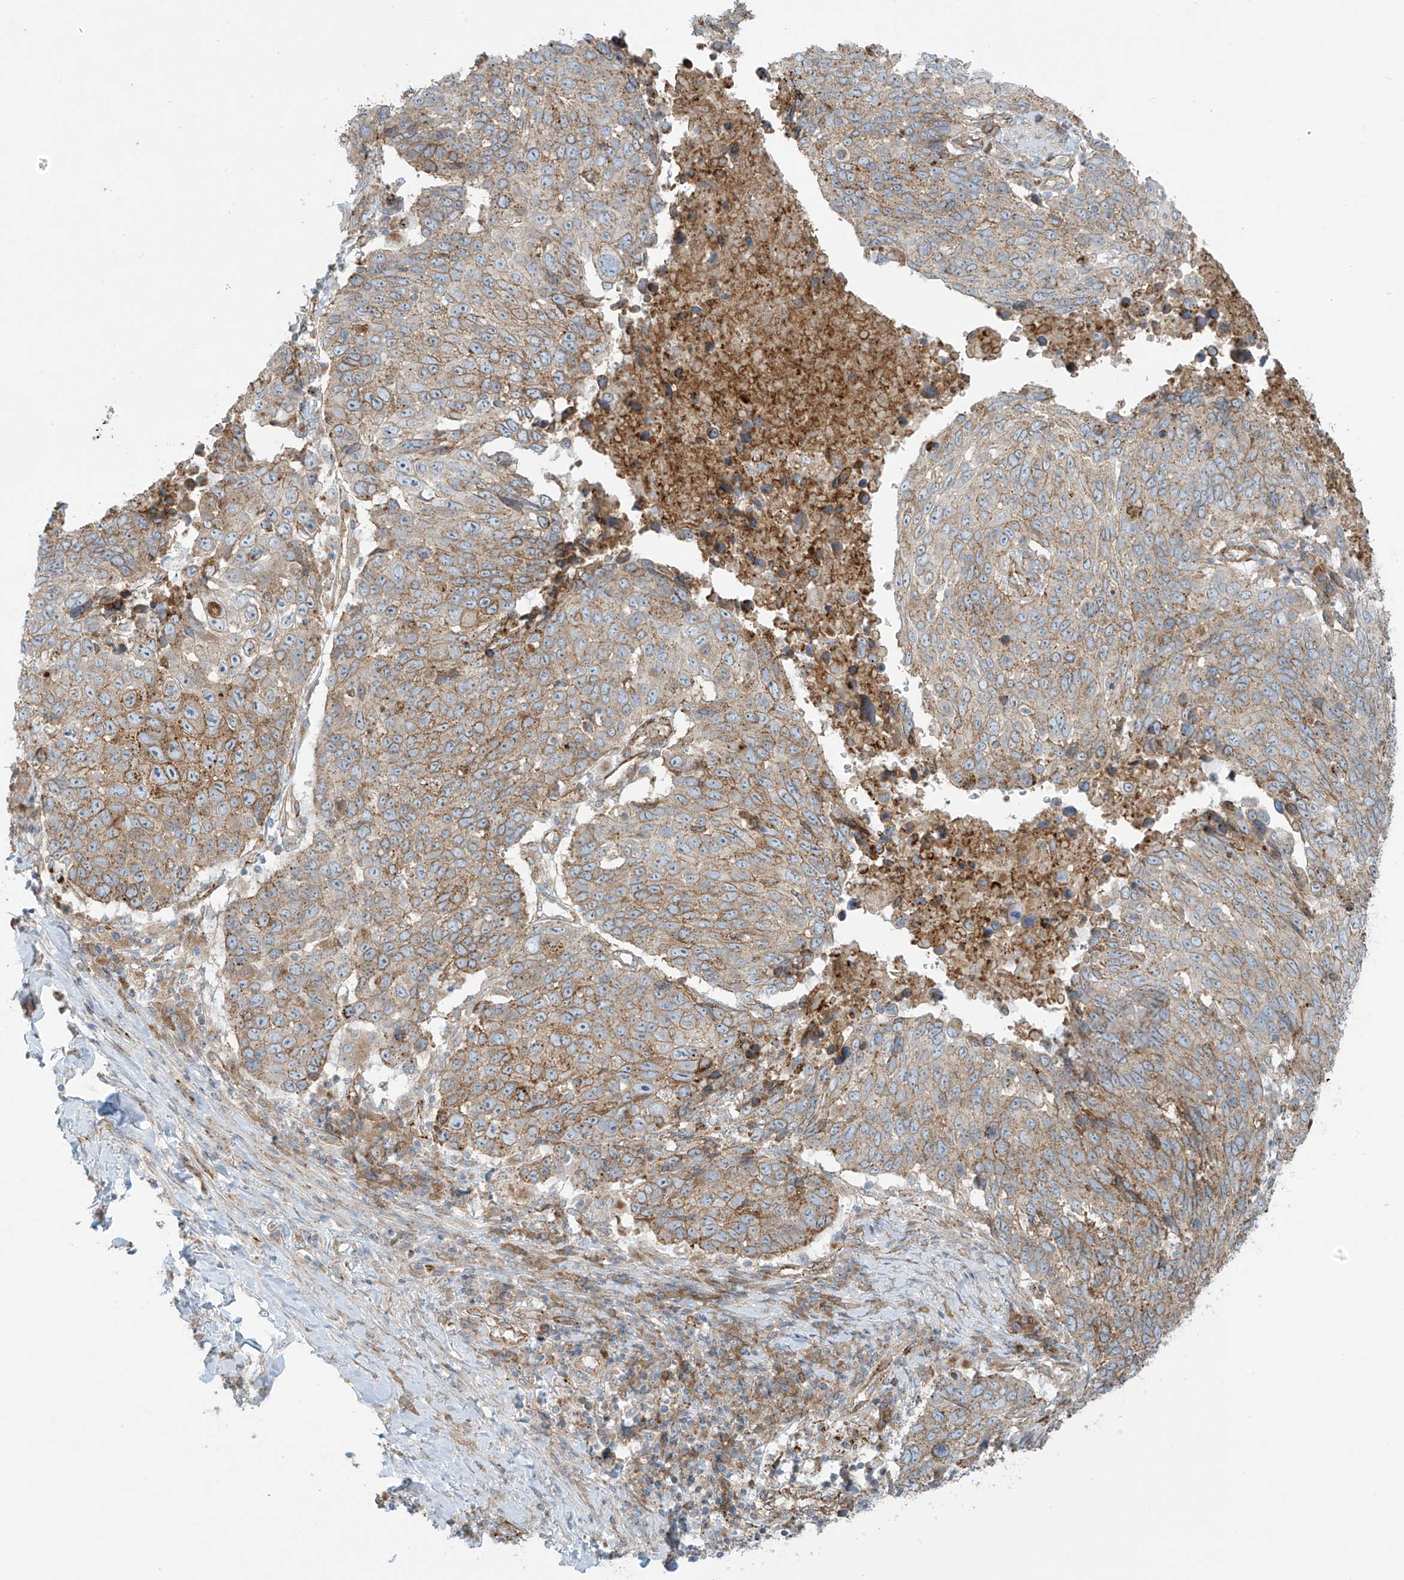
{"staining": {"intensity": "weak", "quantity": "25%-75%", "location": "cytoplasmic/membranous"}, "tissue": "lung cancer", "cell_type": "Tumor cells", "image_type": "cancer", "snomed": [{"axis": "morphology", "description": "Squamous cell carcinoma, NOS"}, {"axis": "topography", "description": "Lung"}], "caption": "Protein analysis of squamous cell carcinoma (lung) tissue displays weak cytoplasmic/membranous positivity in about 25%-75% of tumor cells.", "gene": "LZTS3", "patient": {"sex": "male", "age": 66}}